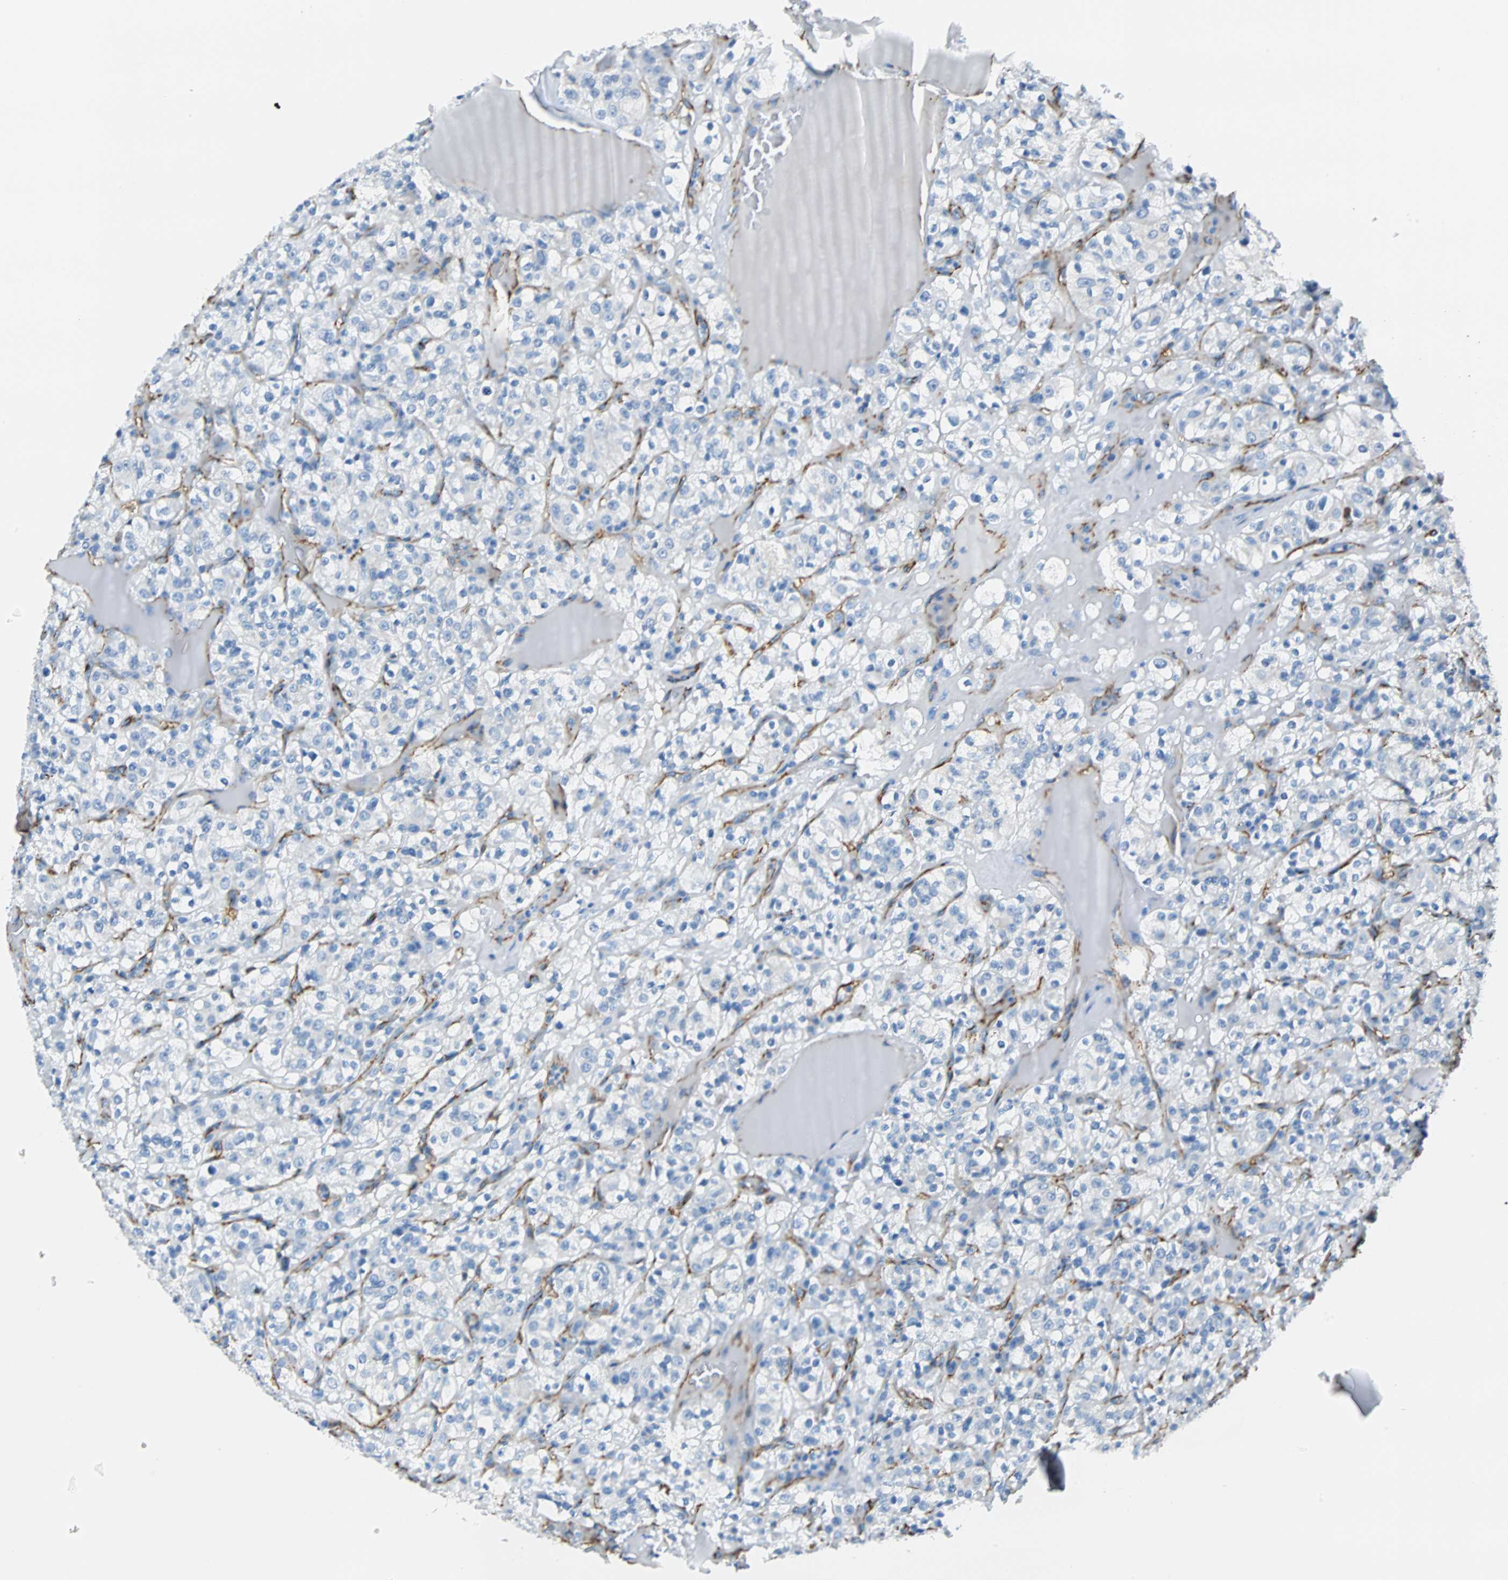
{"staining": {"intensity": "negative", "quantity": "none", "location": "none"}, "tissue": "renal cancer", "cell_type": "Tumor cells", "image_type": "cancer", "snomed": [{"axis": "morphology", "description": "Normal tissue, NOS"}, {"axis": "morphology", "description": "Adenocarcinoma, NOS"}, {"axis": "topography", "description": "Kidney"}], "caption": "DAB (3,3'-diaminobenzidine) immunohistochemical staining of renal cancer displays no significant expression in tumor cells.", "gene": "VPS9D1", "patient": {"sex": "female", "age": 72}}